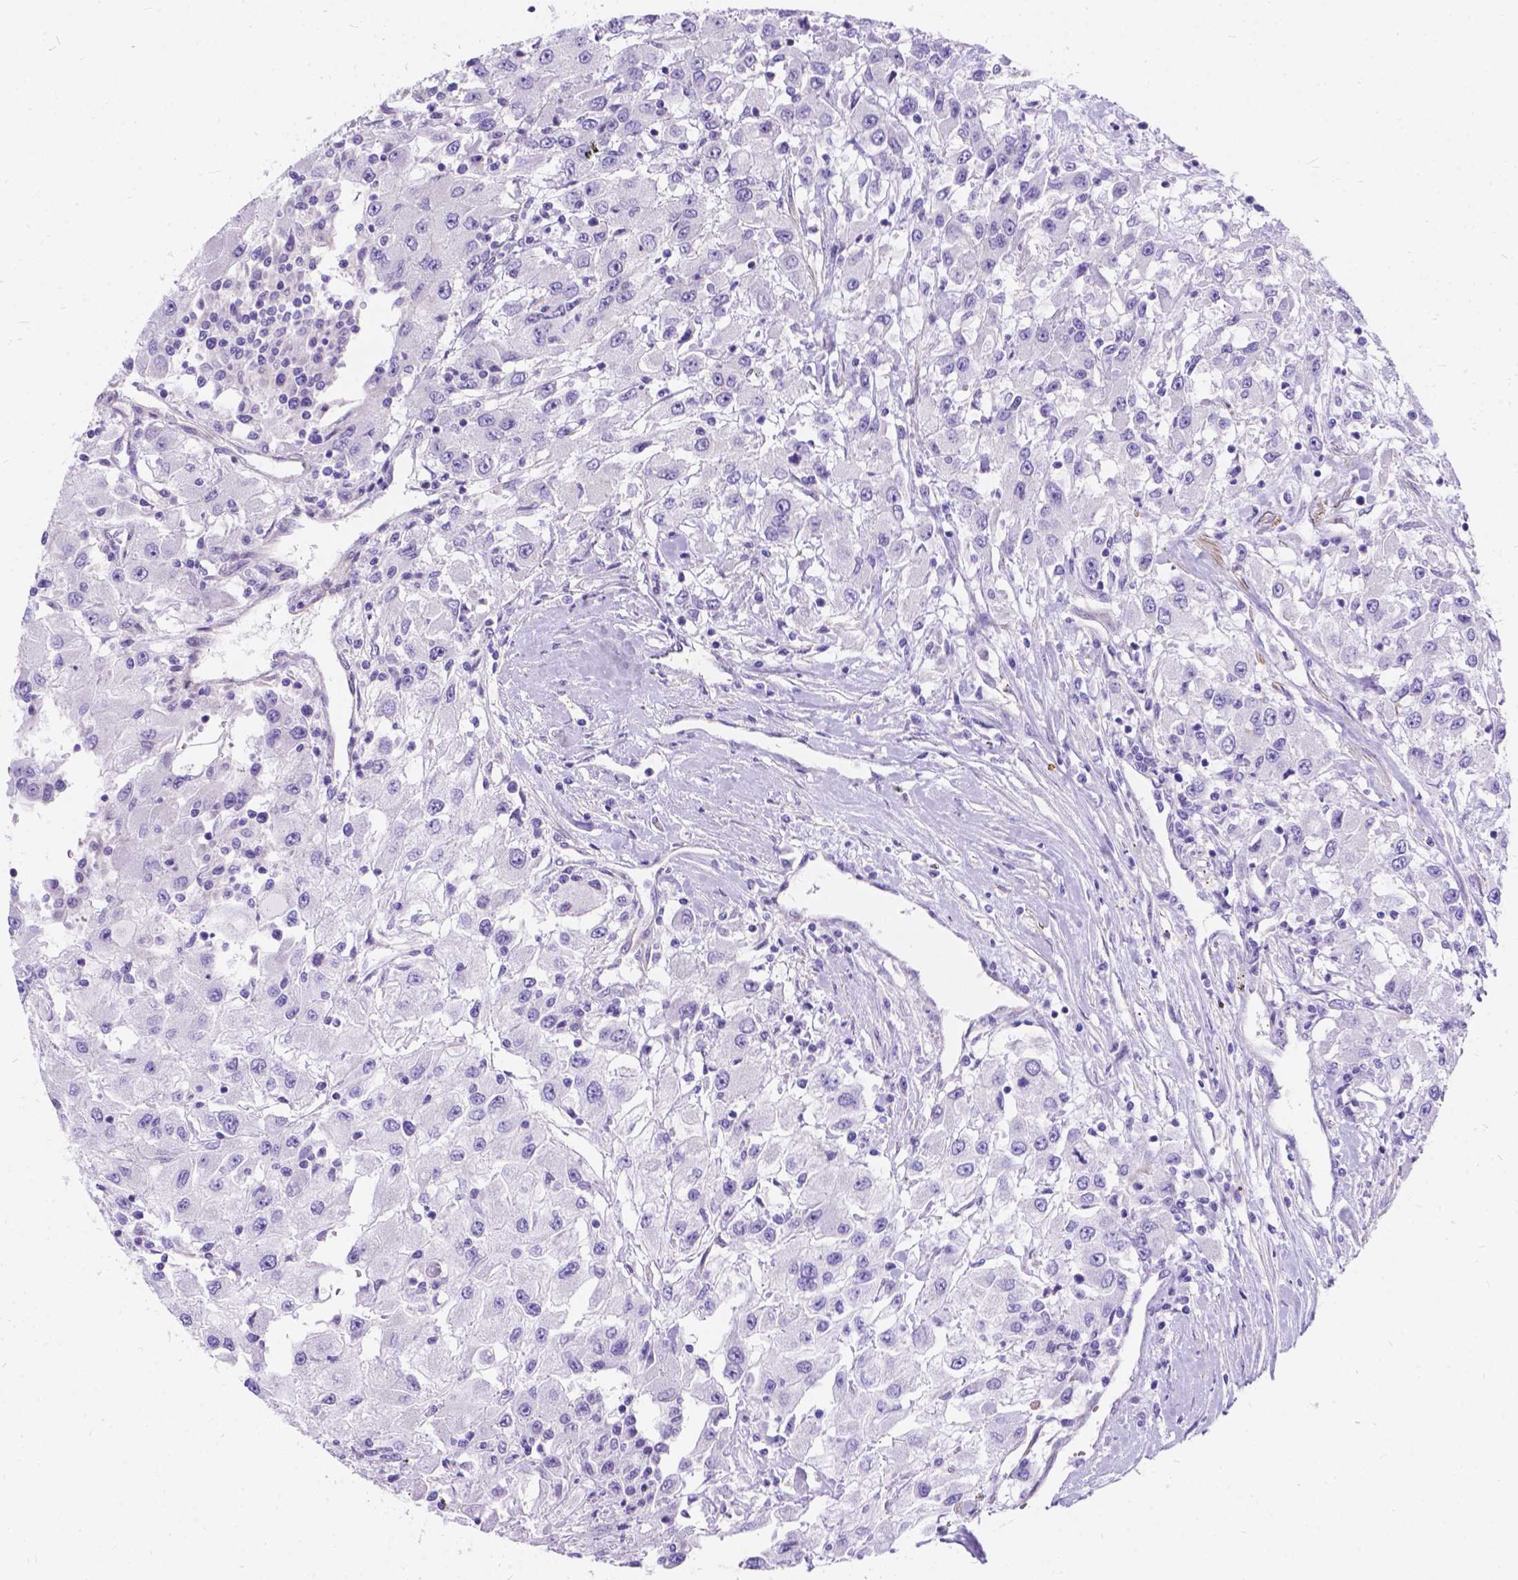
{"staining": {"intensity": "negative", "quantity": "none", "location": "none"}, "tissue": "renal cancer", "cell_type": "Tumor cells", "image_type": "cancer", "snomed": [{"axis": "morphology", "description": "Adenocarcinoma, NOS"}, {"axis": "topography", "description": "Kidney"}], "caption": "Immunohistochemistry histopathology image of human renal cancer stained for a protein (brown), which shows no expression in tumor cells.", "gene": "PALS1", "patient": {"sex": "female", "age": 67}}